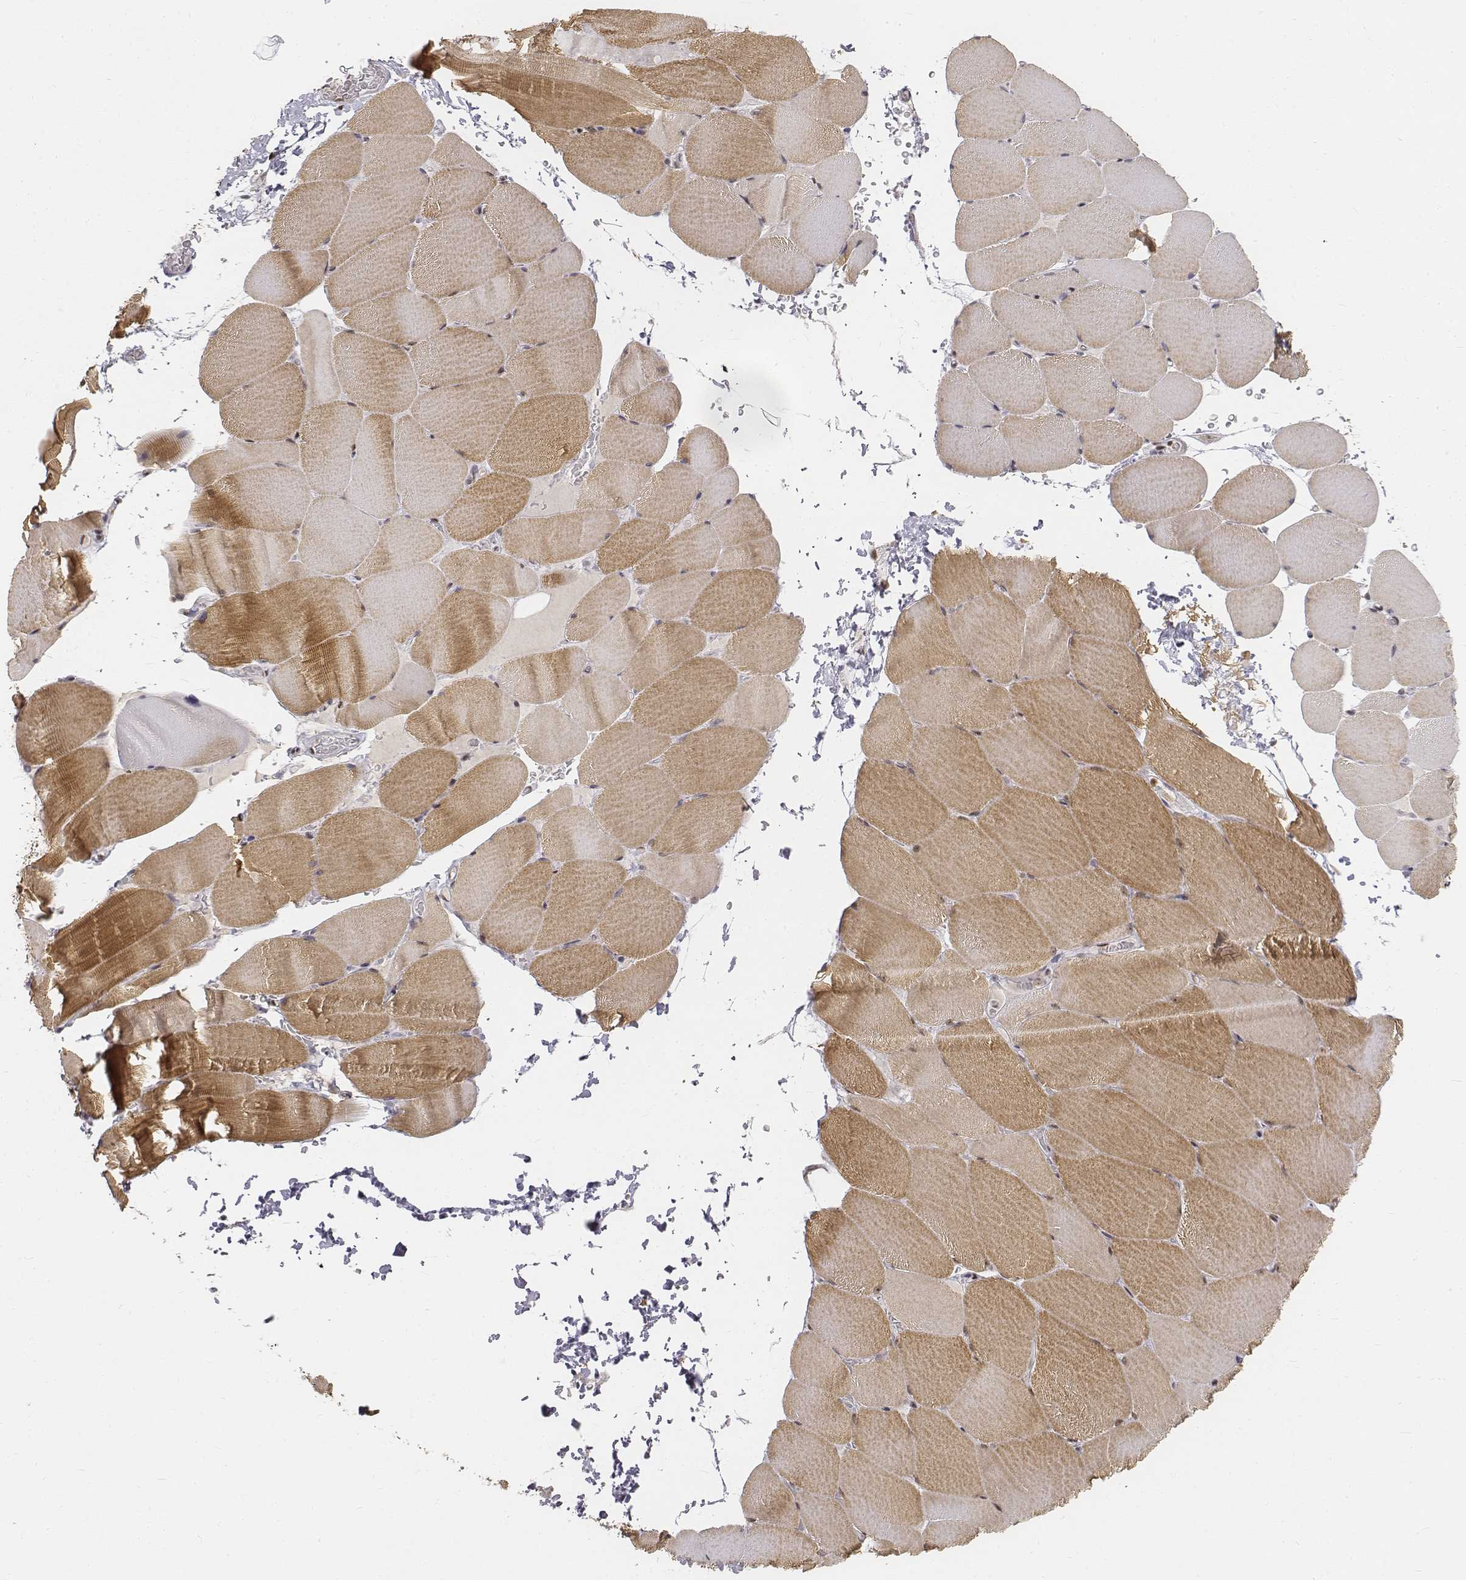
{"staining": {"intensity": "moderate", "quantity": "25%-75%", "location": "cytoplasmic/membranous,nuclear"}, "tissue": "skeletal muscle", "cell_type": "Myocytes", "image_type": "normal", "snomed": [{"axis": "morphology", "description": "Normal tissue, NOS"}, {"axis": "topography", "description": "Skeletal muscle"}], "caption": "Immunohistochemistry photomicrograph of unremarkable skeletal muscle: human skeletal muscle stained using immunohistochemistry reveals medium levels of moderate protein expression localized specifically in the cytoplasmic/membranous,nuclear of myocytes, appearing as a cytoplasmic/membranous,nuclear brown color.", "gene": "PHF6", "patient": {"sex": "female", "age": 37}}